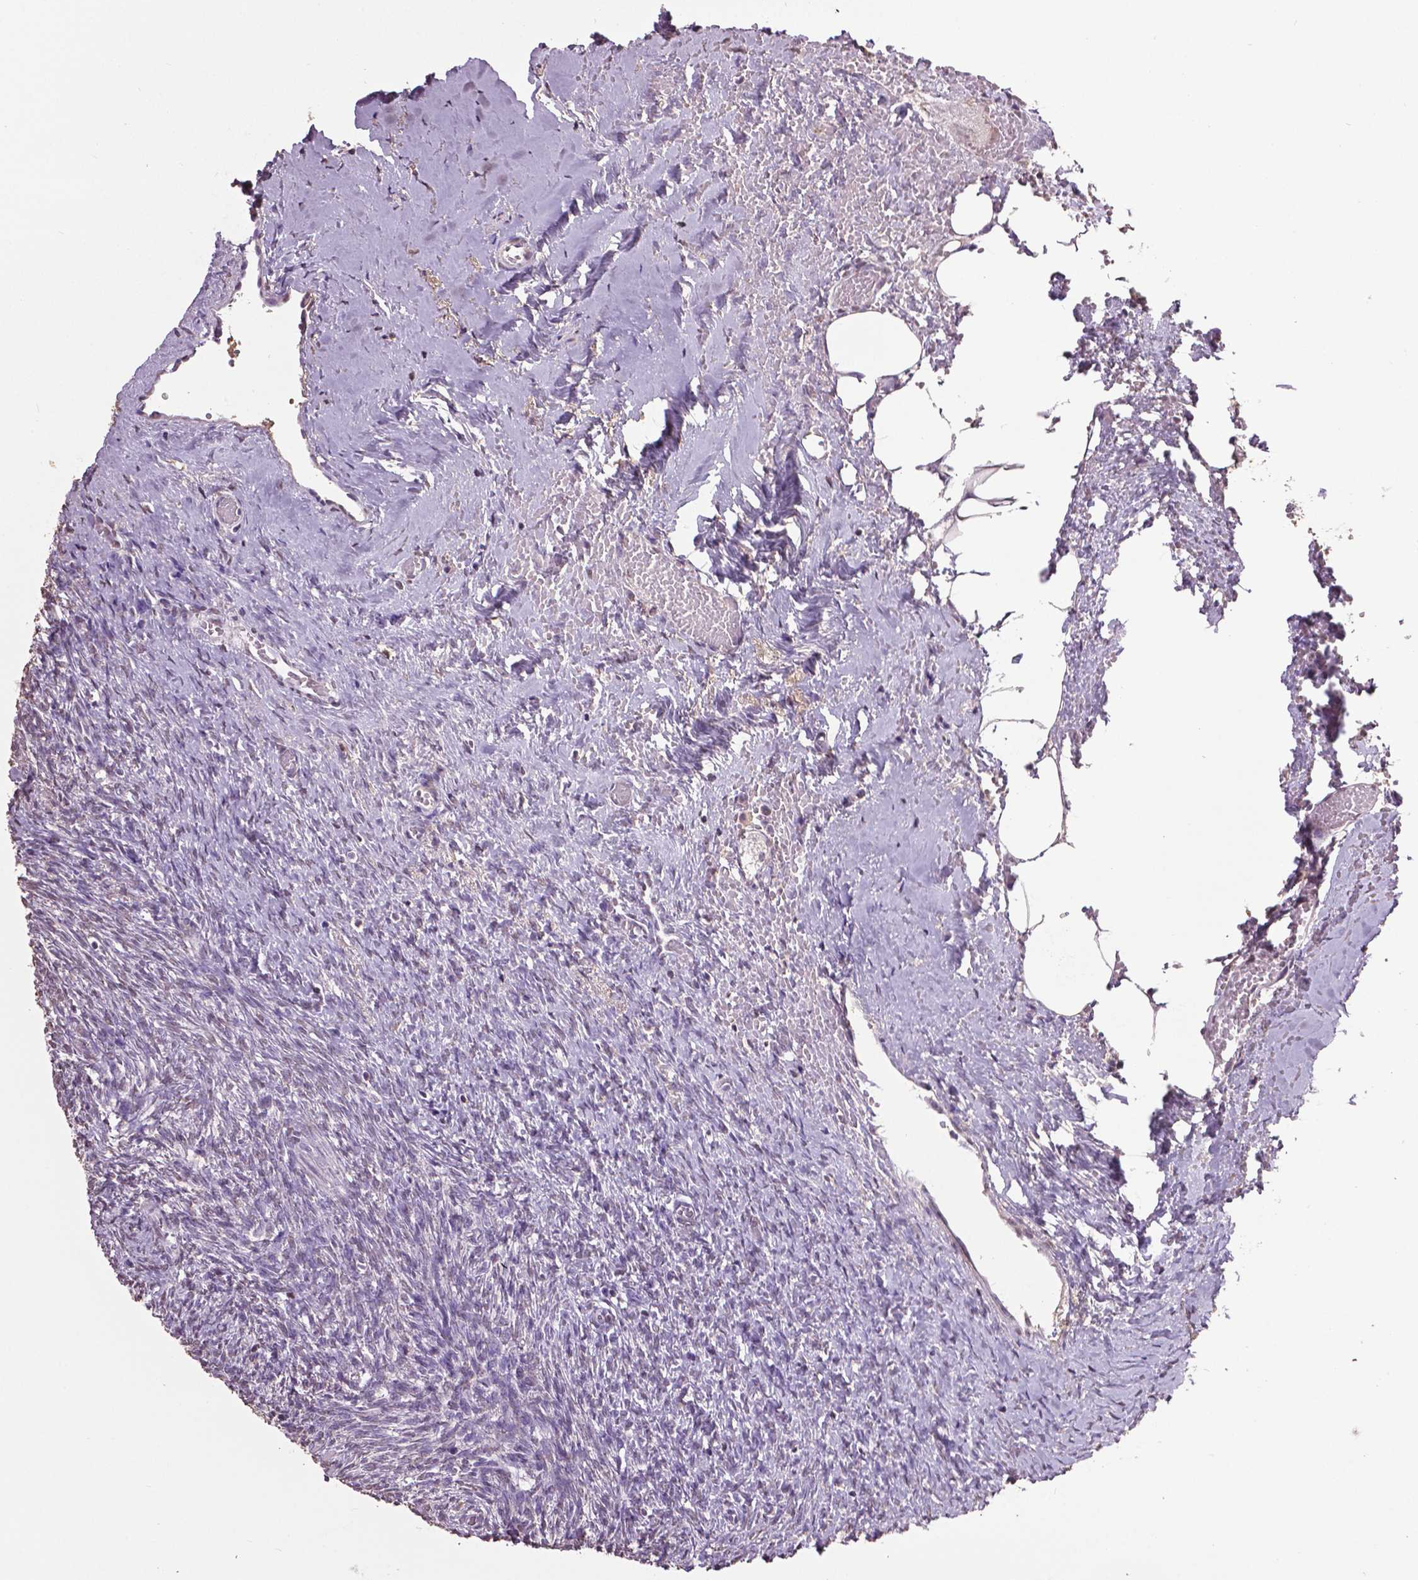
{"staining": {"intensity": "negative", "quantity": "none", "location": "none"}, "tissue": "ovary", "cell_type": "Follicle cells", "image_type": "normal", "snomed": [{"axis": "morphology", "description": "Normal tissue, NOS"}, {"axis": "topography", "description": "Ovary"}], "caption": "Micrograph shows no protein staining in follicle cells of benign ovary.", "gene": "RUNX3", "patient": {"sex": "female", "age": 46}}